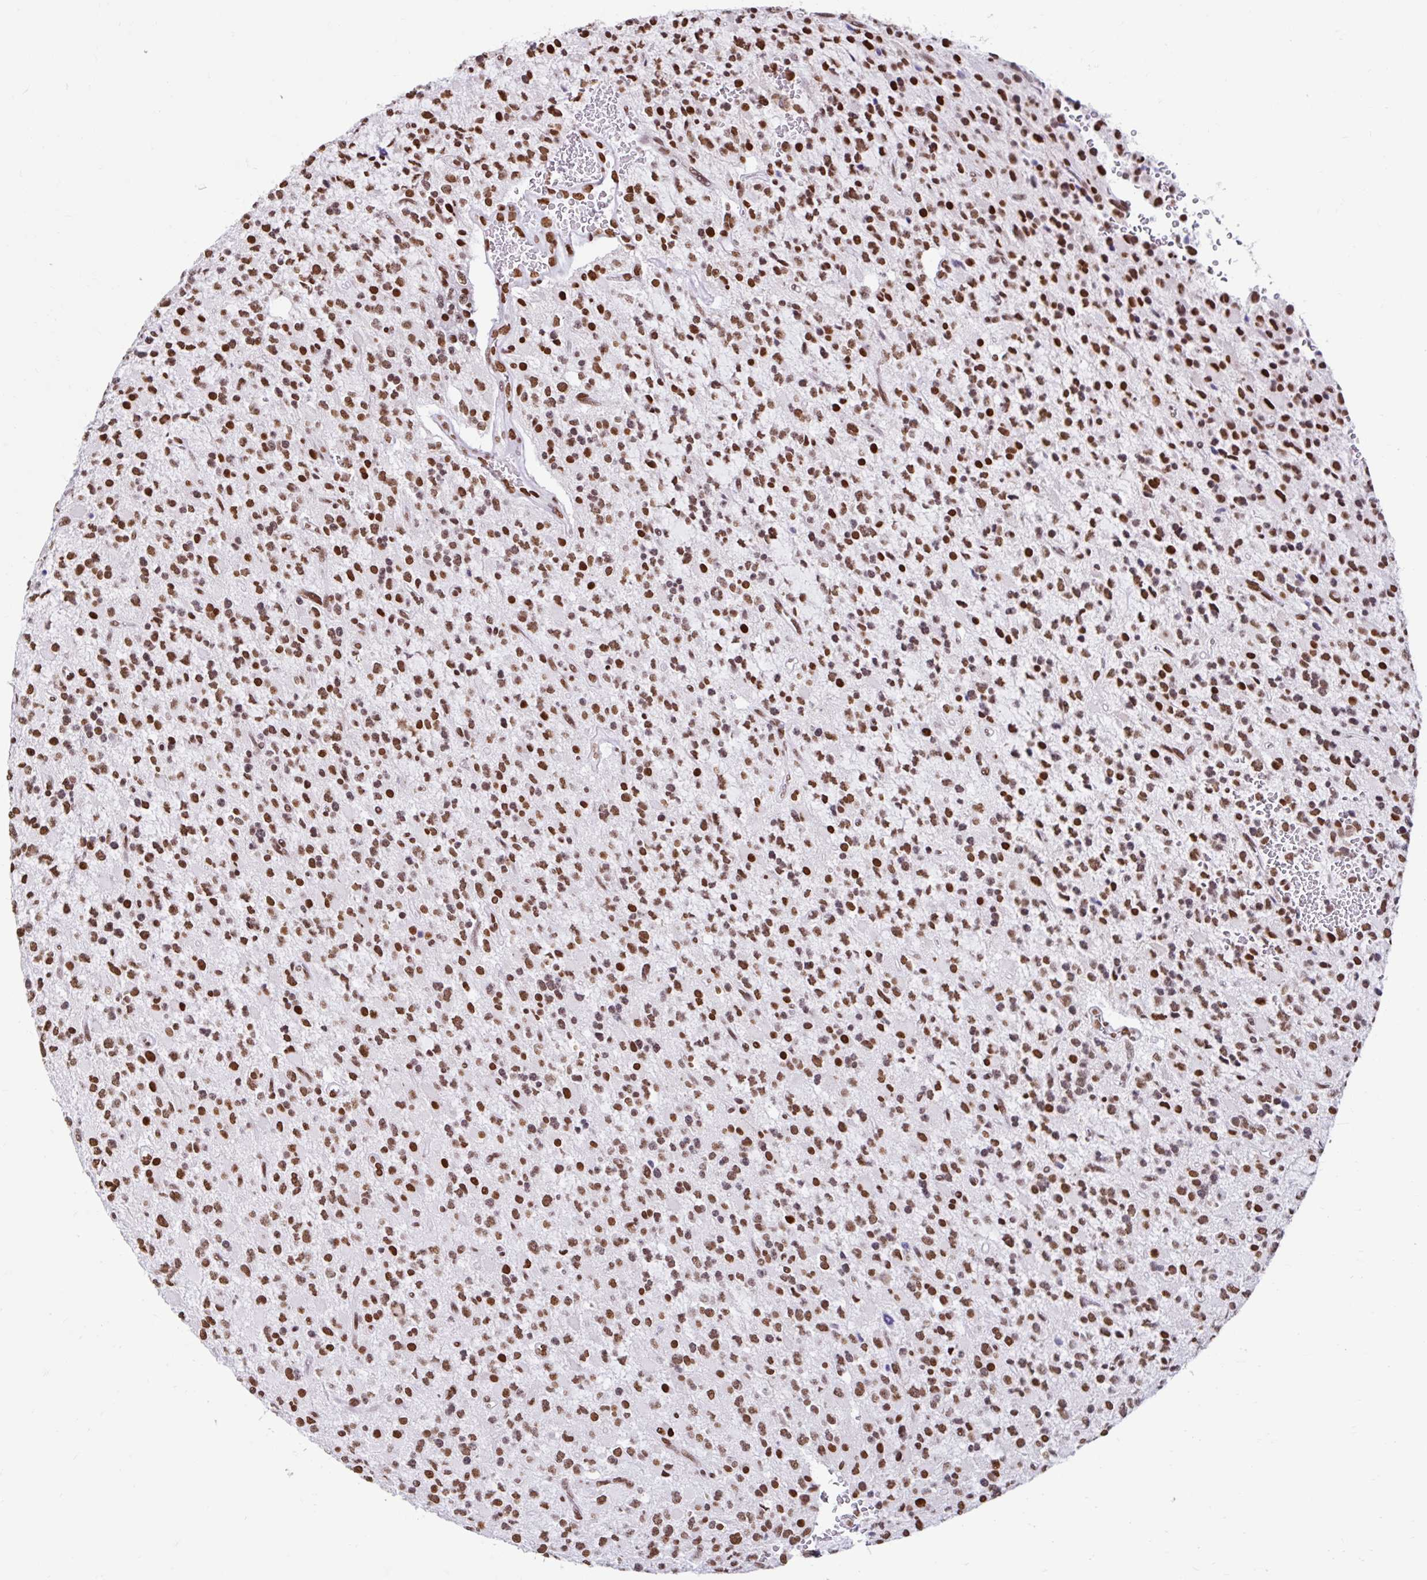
{"staining": {"intensity": "strong", "quantity": ">75%", "location": "nuclear"}, "tissue": "glioma", "cell_type": "Tumor cells", "image_type": "cancer", "snomed": [{"axis": "morphology", "description": "Glioma, malignant, High grade"}, {"axis": "topography", "description": "Brain"}], "caption": "There is high levels of strong nuclear positivity in tumor cells of high-grade glioma (malignant), as demonstrated by immunohistochemical staining (brown color).", "gene": "KHDRBS1", "patient": {"sex": "male", "age": 34}}